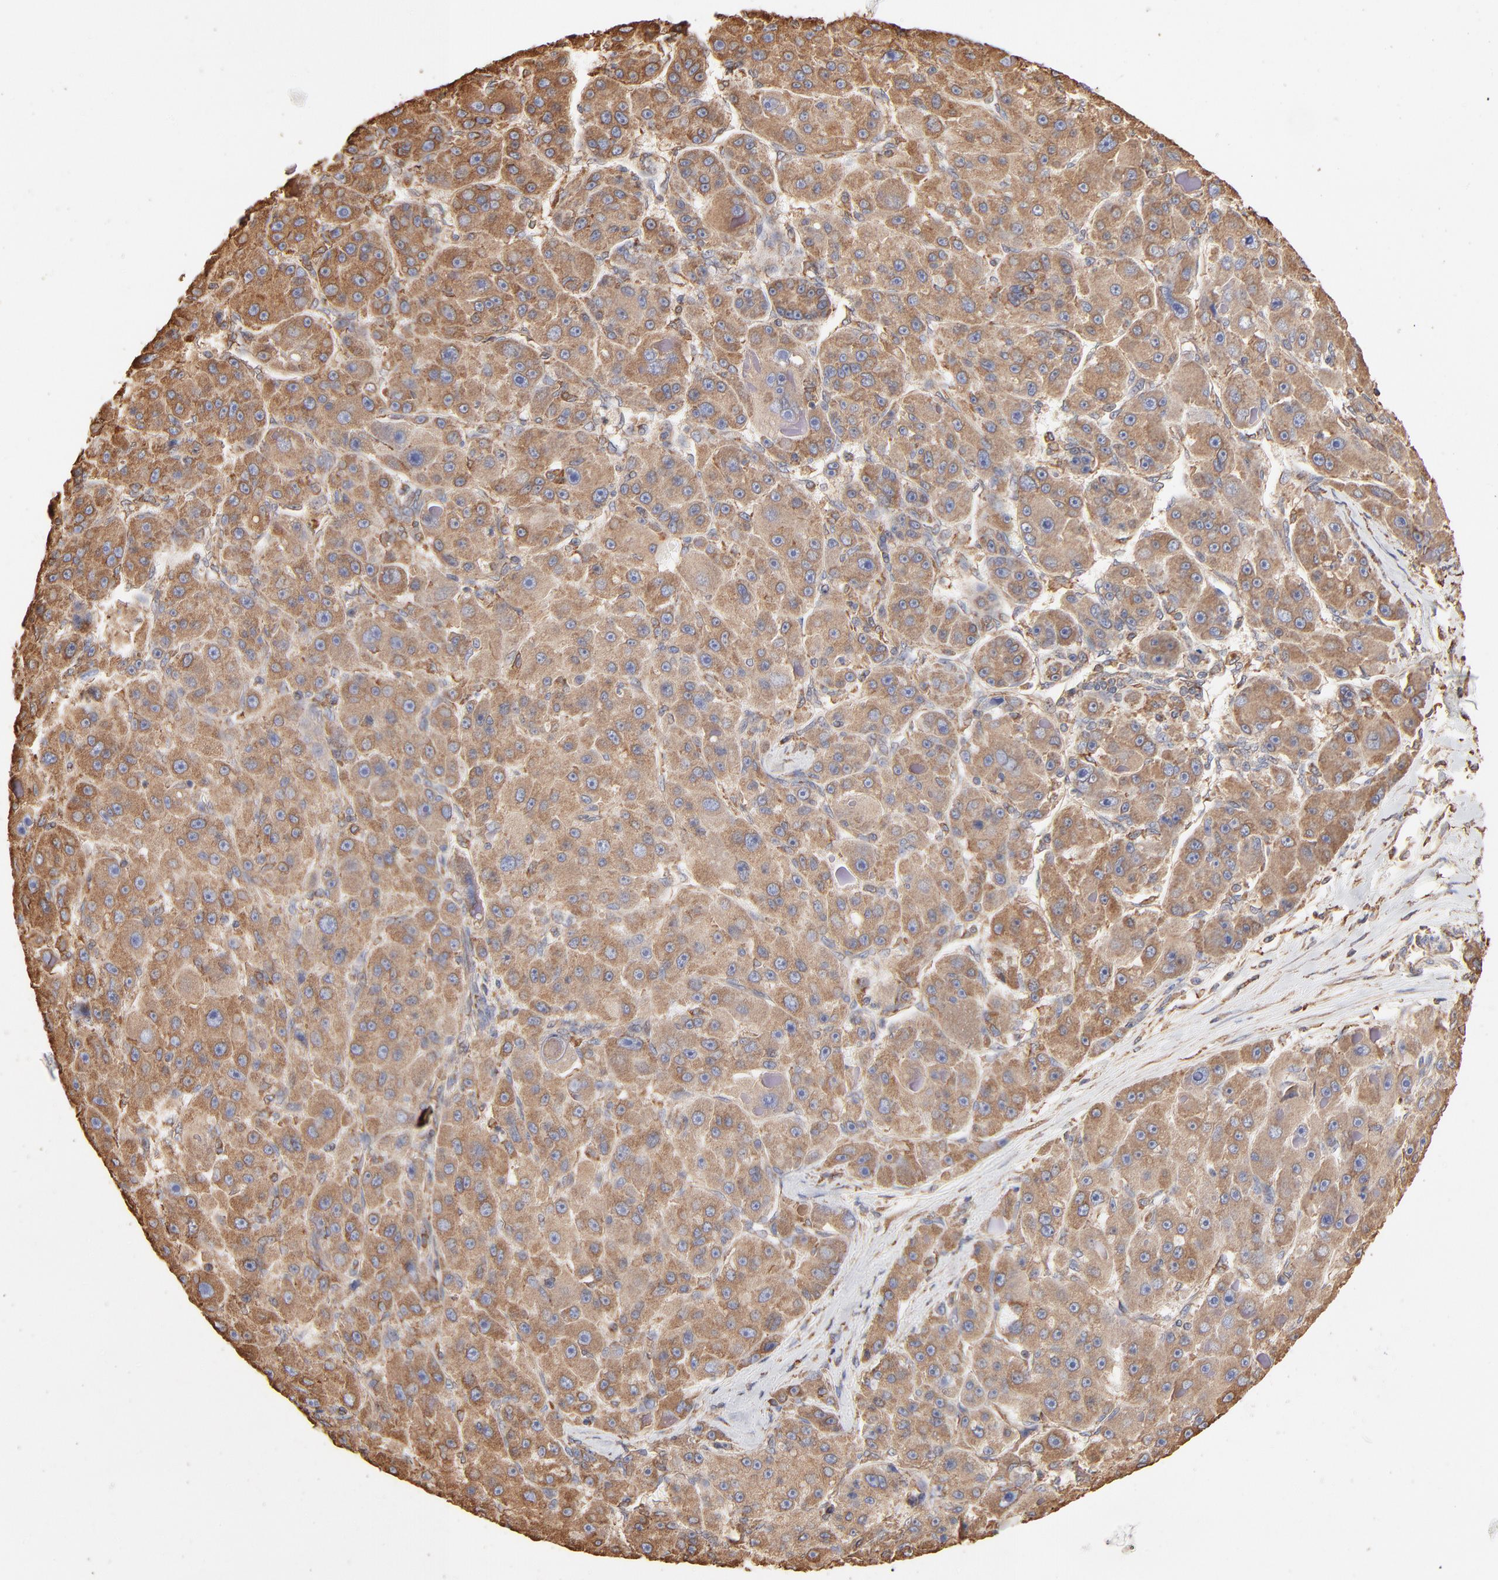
{"staining": {"intensity": "moderate", "quantity": ">75%", "location": "cytoplasmic/membranous"}, "tissue": "liver cancer", "cell_type": "Tumor cells", "image_type": "cancer", "snomed": [{"axis": "morphology", "description": "Carcinoma, Hepatocellular, NOS"}, {"axis": "topography", "description": "Liver"}], "caption": "Human liver cancer (hepatocellular carcinoma) stained with a protein marker demonstrates moderate staining in tumor cells.", "gene": "PDIA3", "patient": {"sex": "male", "age": 76}}